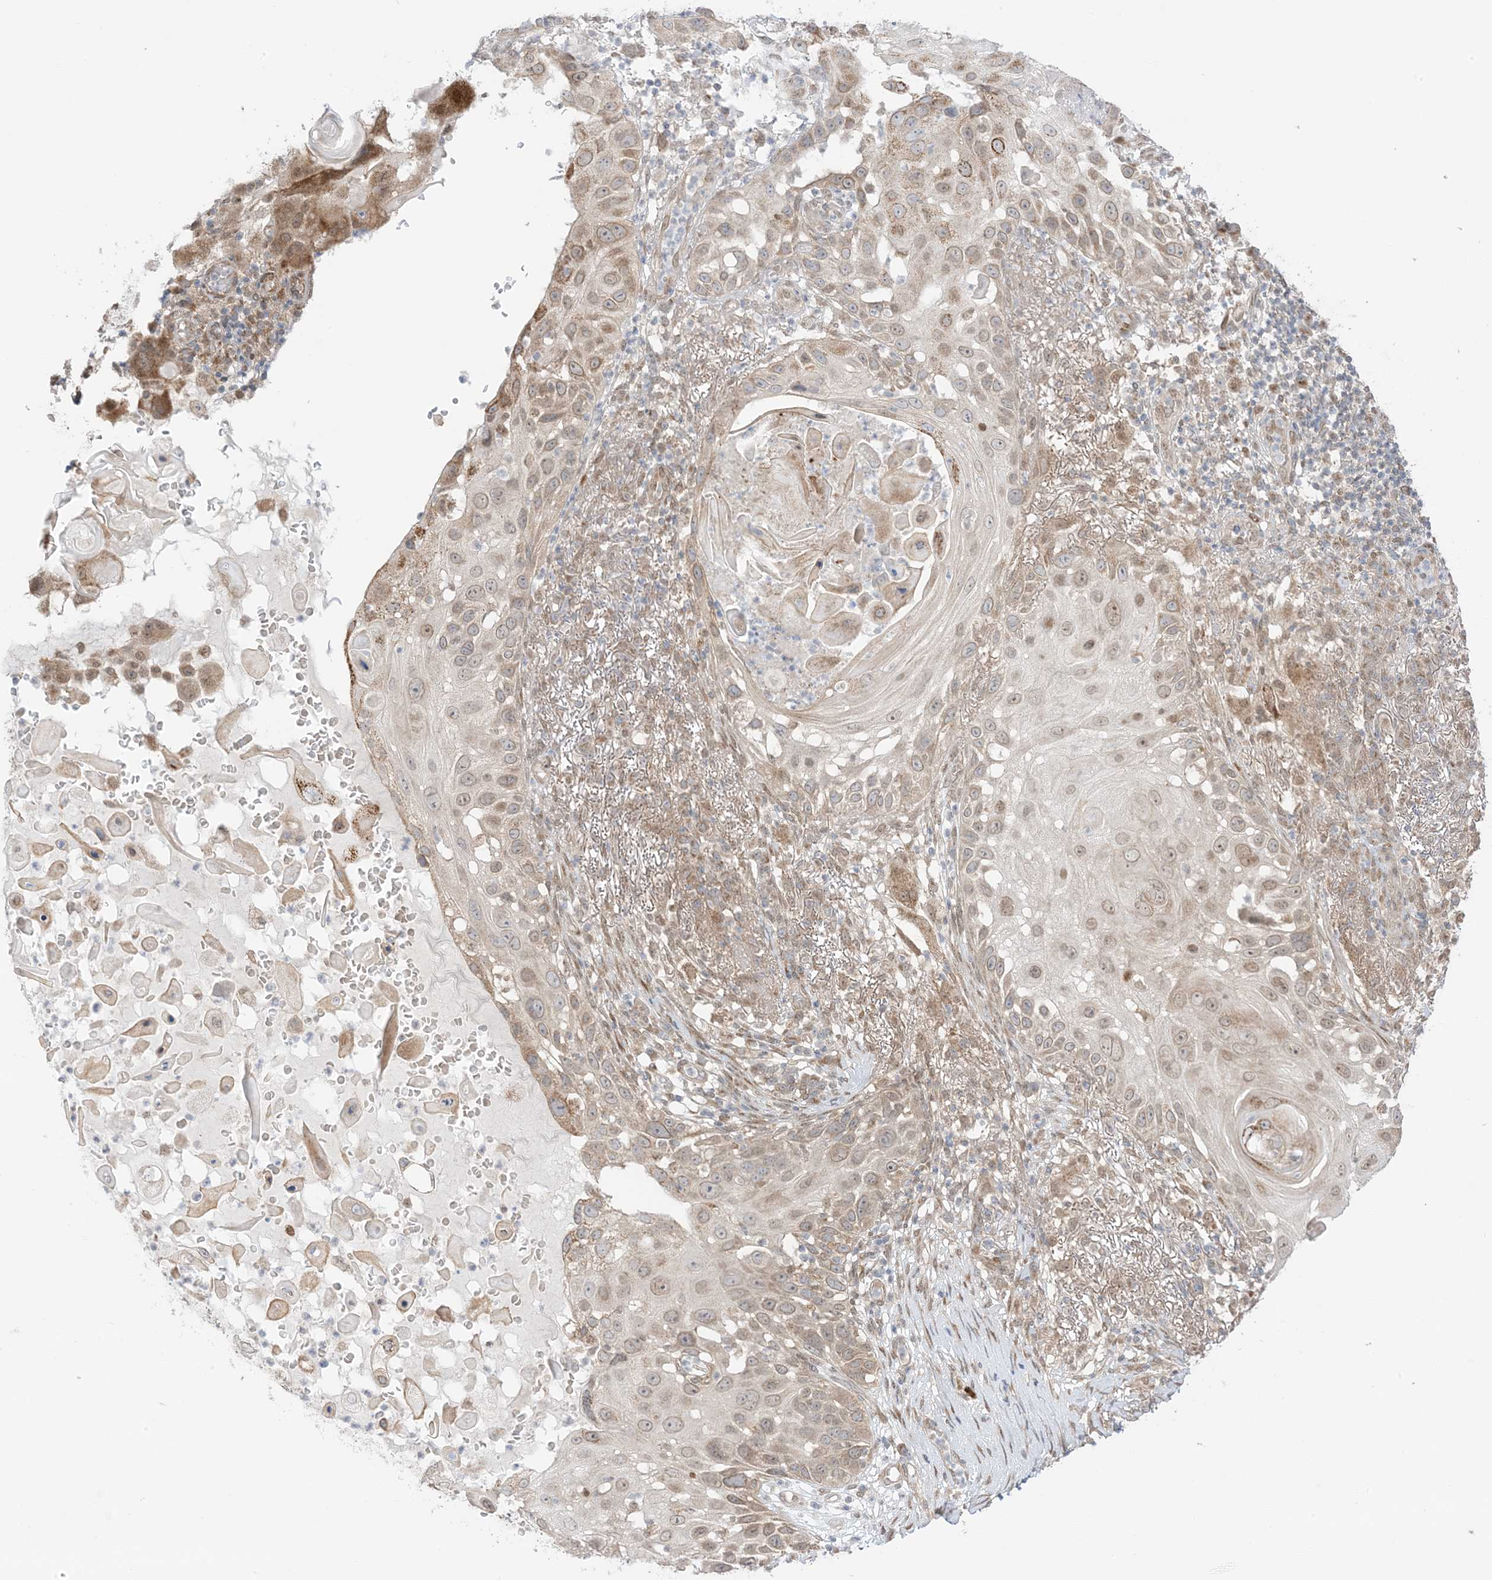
{"staining": {"intensity": "moderate", "quantity": ">75%", "location": "cytoplasmic/membranous,nuclear"}, "tissue": "skin cancer", "cell_type": "Tumor cells", "image_type": "cancer", "snomed": [{"axis": "morphology", "description": "Squamous cell carcinoma, NOS"}, {"axis": "topography", "description": "Skin"}], "caption": "Protein staining by immunohistochemistry reveals moderate cytoplasmic/membranous and nuclear expression in approximately >75% of tumor cells in skin cancer (squamous cell carcinoma).", "gene": "UBE2E2", "patient": {"sex": "female", "age": 44}}